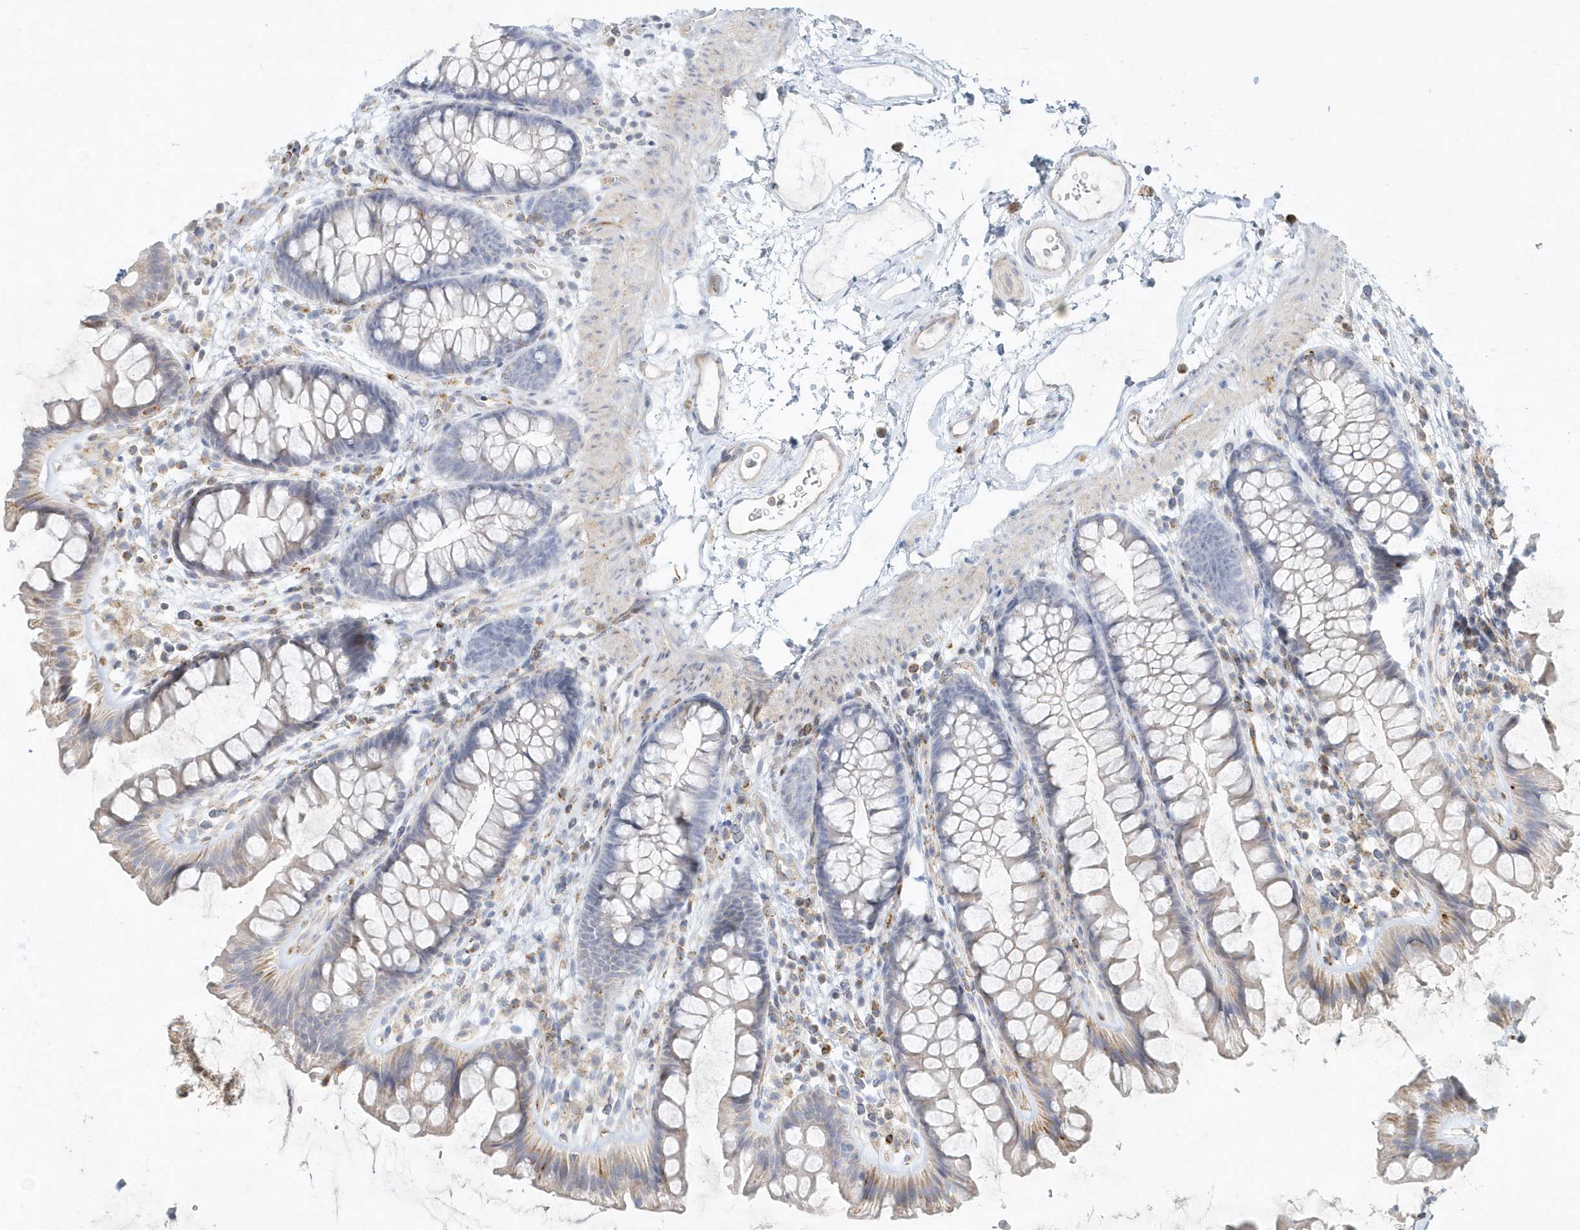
{"staining": {"intensity": "negative", "quantity": "none", "location": "none"}, "tissue": "colon", "cell_type": "Endothelial cells", "image_type": "normal", "snomed": [{"axis": "morphology", "description": "Normal tissue, NOS"}, {"axis": "topography", "description": "Colon"}], "caption": "IHC of unremarkable colon displays no expression in endothelial cells.", "gene": "DNAH1", "patient": {"sex": "female", "age": 62}}